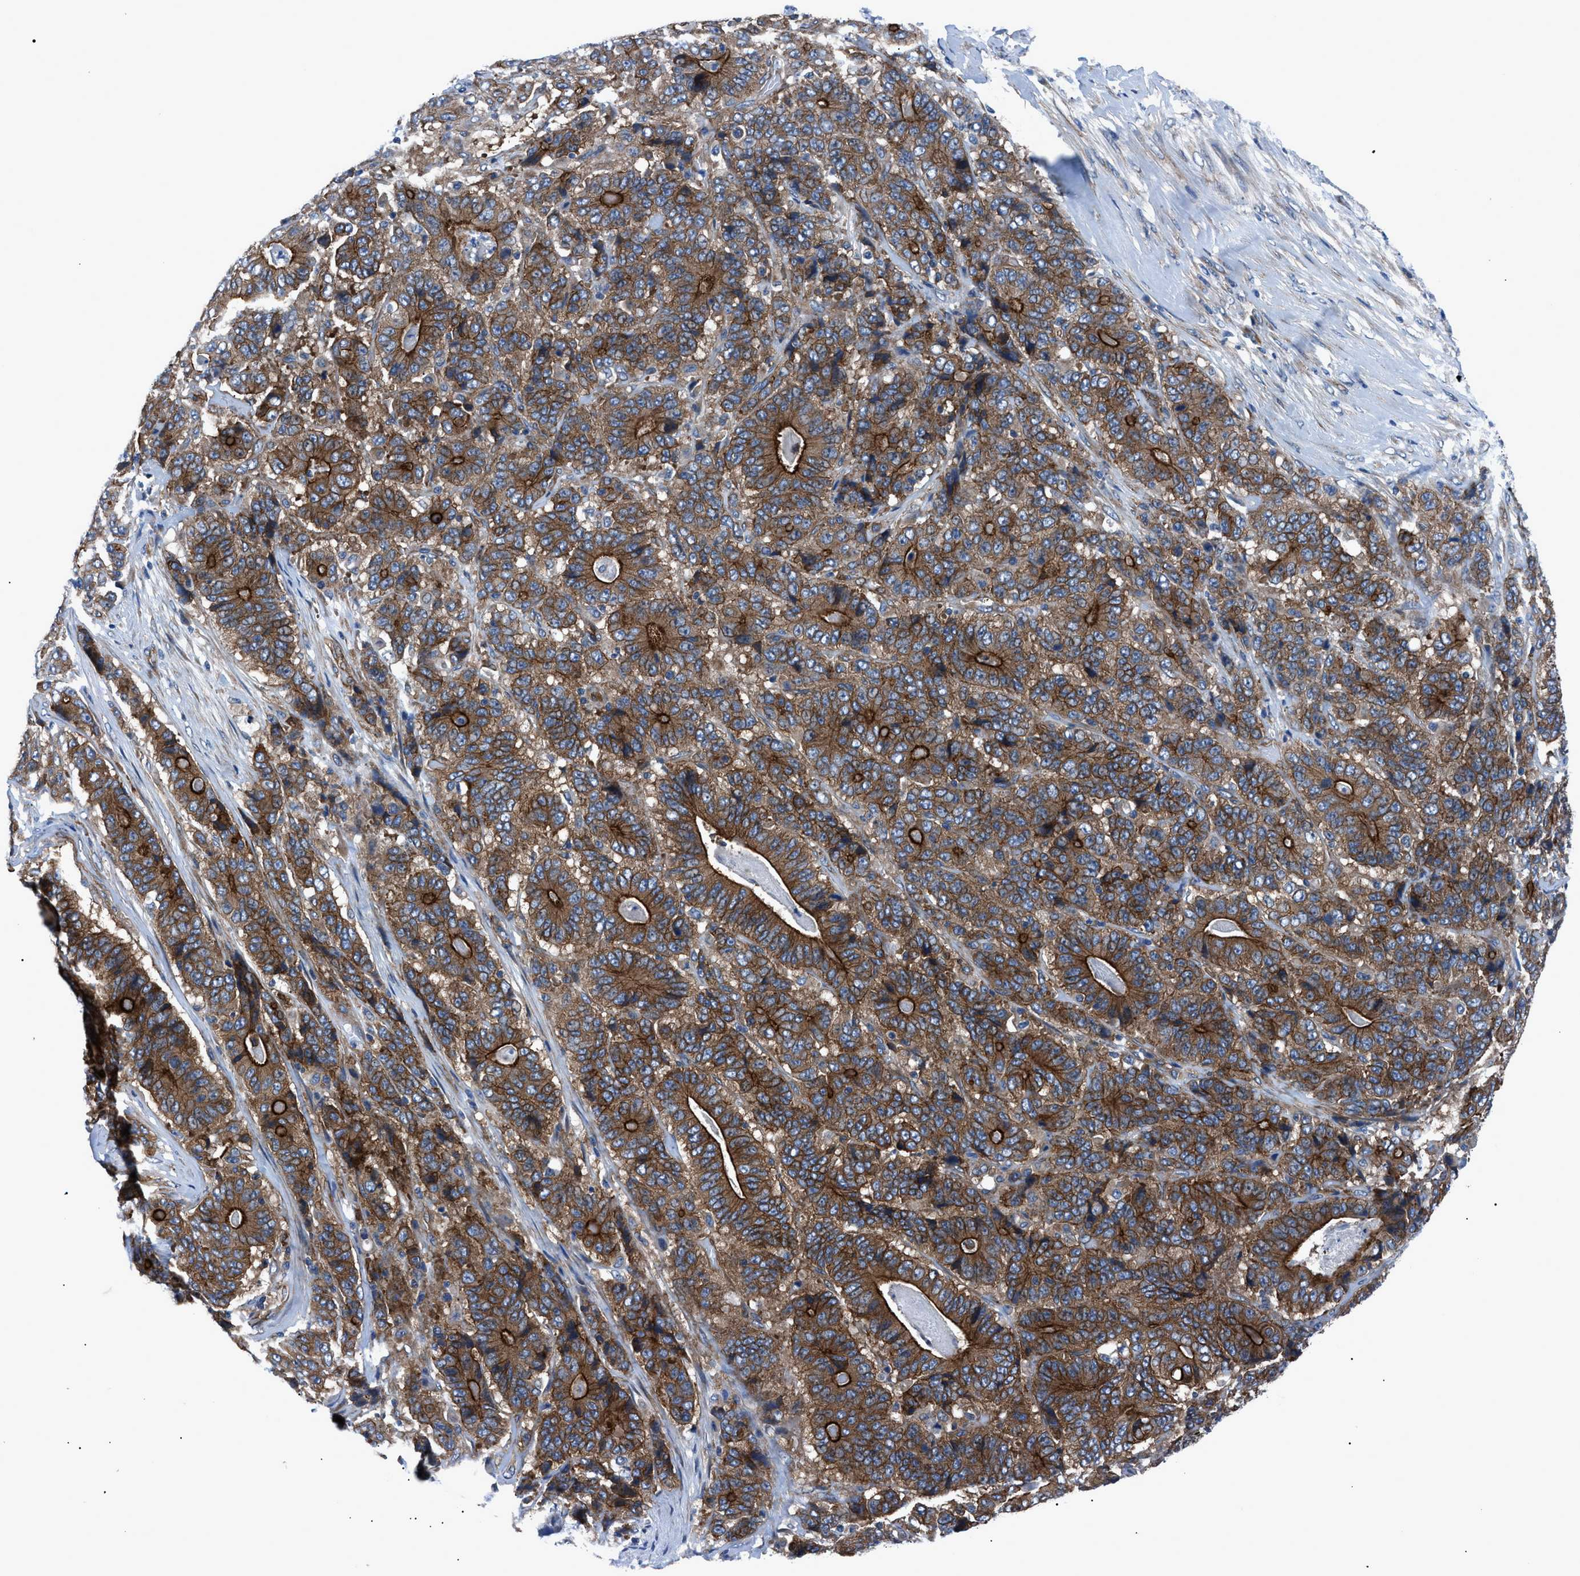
{"staining": {"intensity": "strong", "quantity": ">75%", "location": "cytoplasmic/membranous"}, "tissue": "stomach cancer", "cell_type": "Tumor cells", "image_type": "cancer", "snomed": [{"axis": "morphology", "description": "Adenocarcinoma, NOS"}, {"axis": "topography", "description": "Stomach"}], "caption": "IHC of stomach cancer (adenocarcinoma) displays high levels of strong cytoplasmic/membranous staining in approximately >75% of tumor cells.", "gene": "TRIP4", "patient": {"sex": "female", "age": 73}}